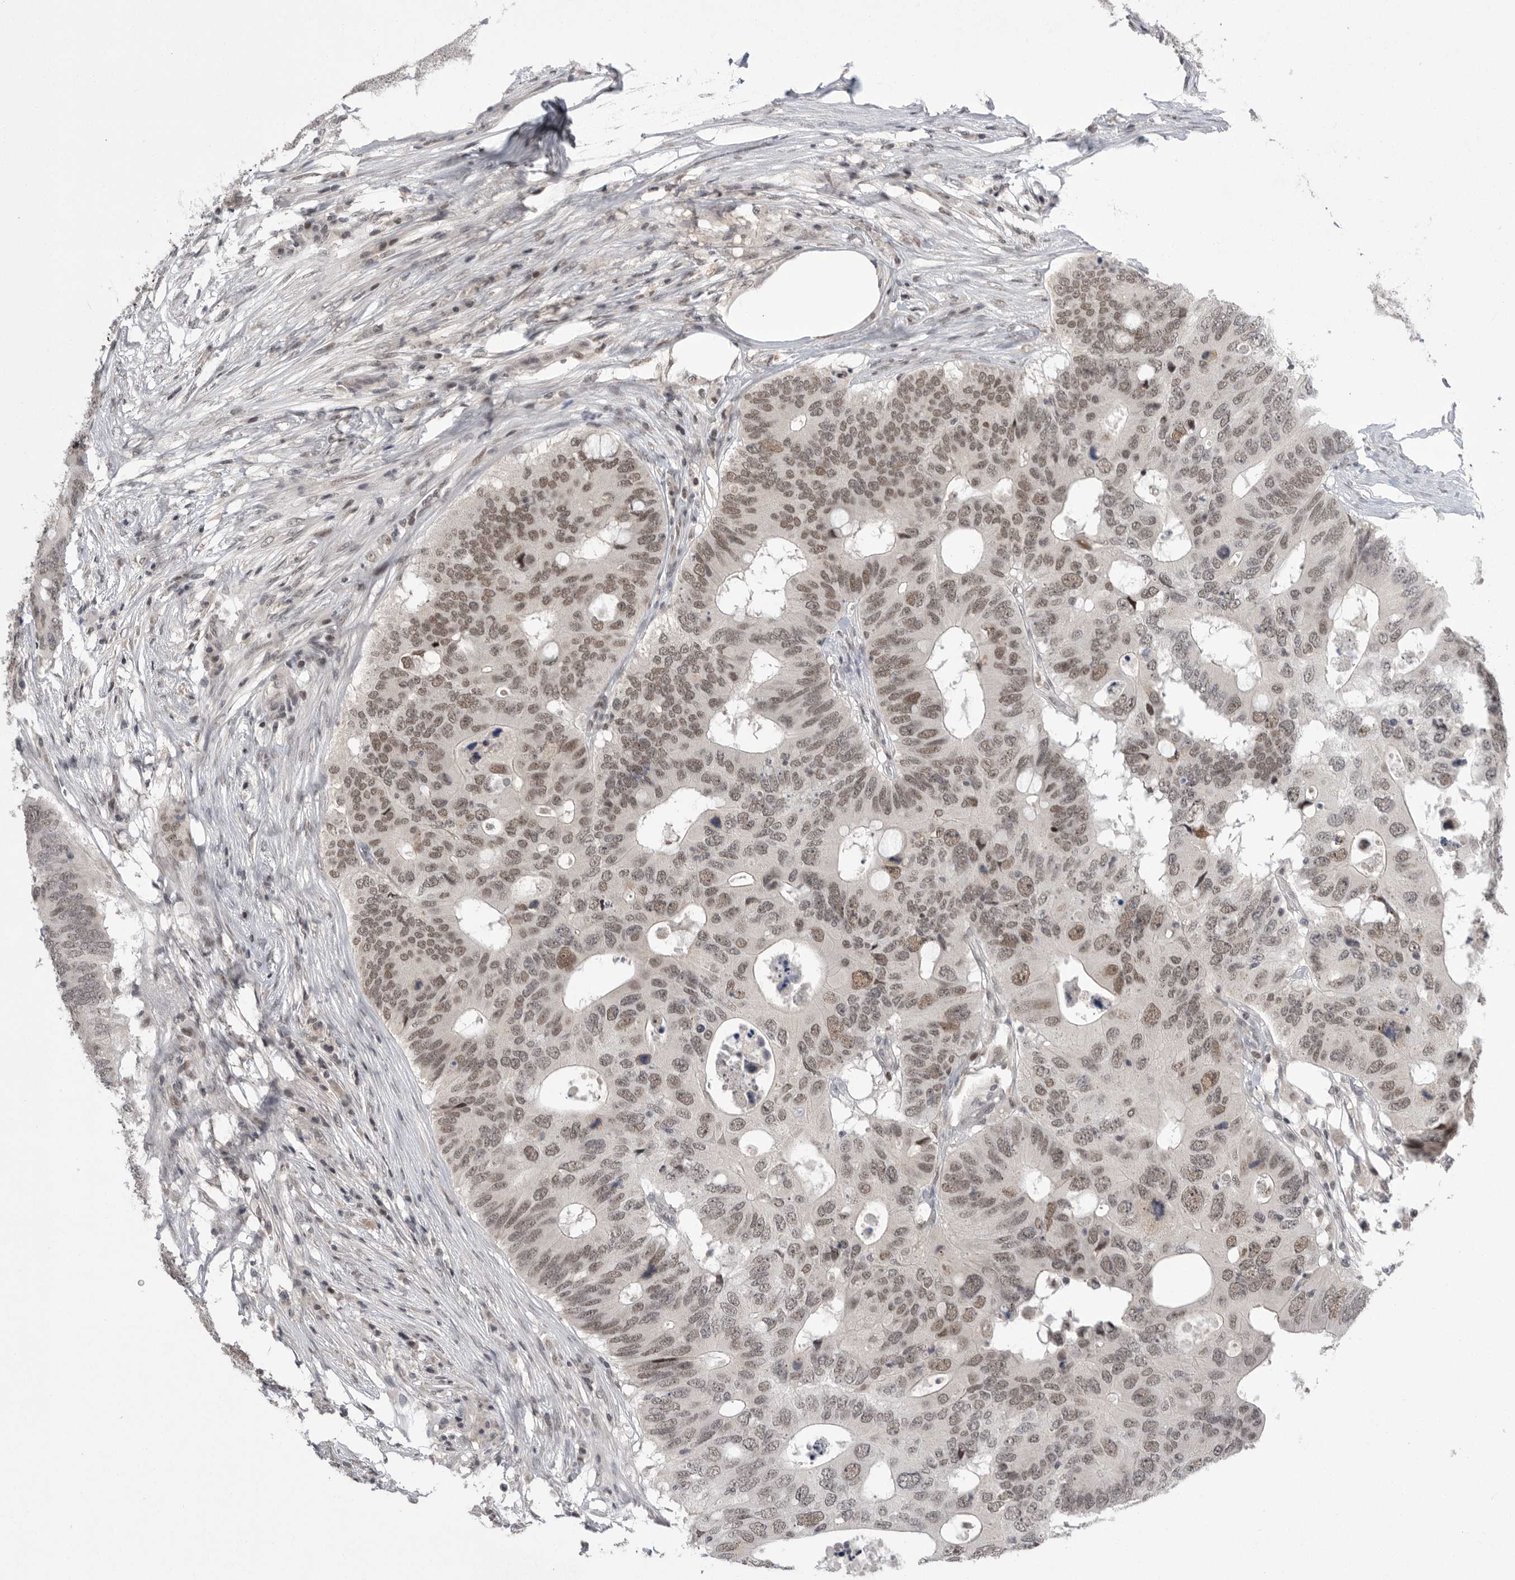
{"staining": {"intensity": "moderate", "quantity": ">75%", "location": "nuclear"}, "tissue": "colorectal cancer", "cell_type": "Tumor cells", "image_type": "cancer", "snomed": [{"axis": "morphology", "description": "Adenocarcinoma, NOS"}, {"axis": "topography", "description": "Colon"}], "caption": "Immunohistochemical staining of colorectal adenocarcinoma exhibits medium levels of moderate nuclear protein positivity in about >75% of tumor cells. (Stains: DAB (3,3'-diaminobenzidine) in brown, nuclei in blue, Microscopy: brightfield microscopy at high magnification).", "gene": "POU5F1", "patient": {"sex": "male", "age": 71}}